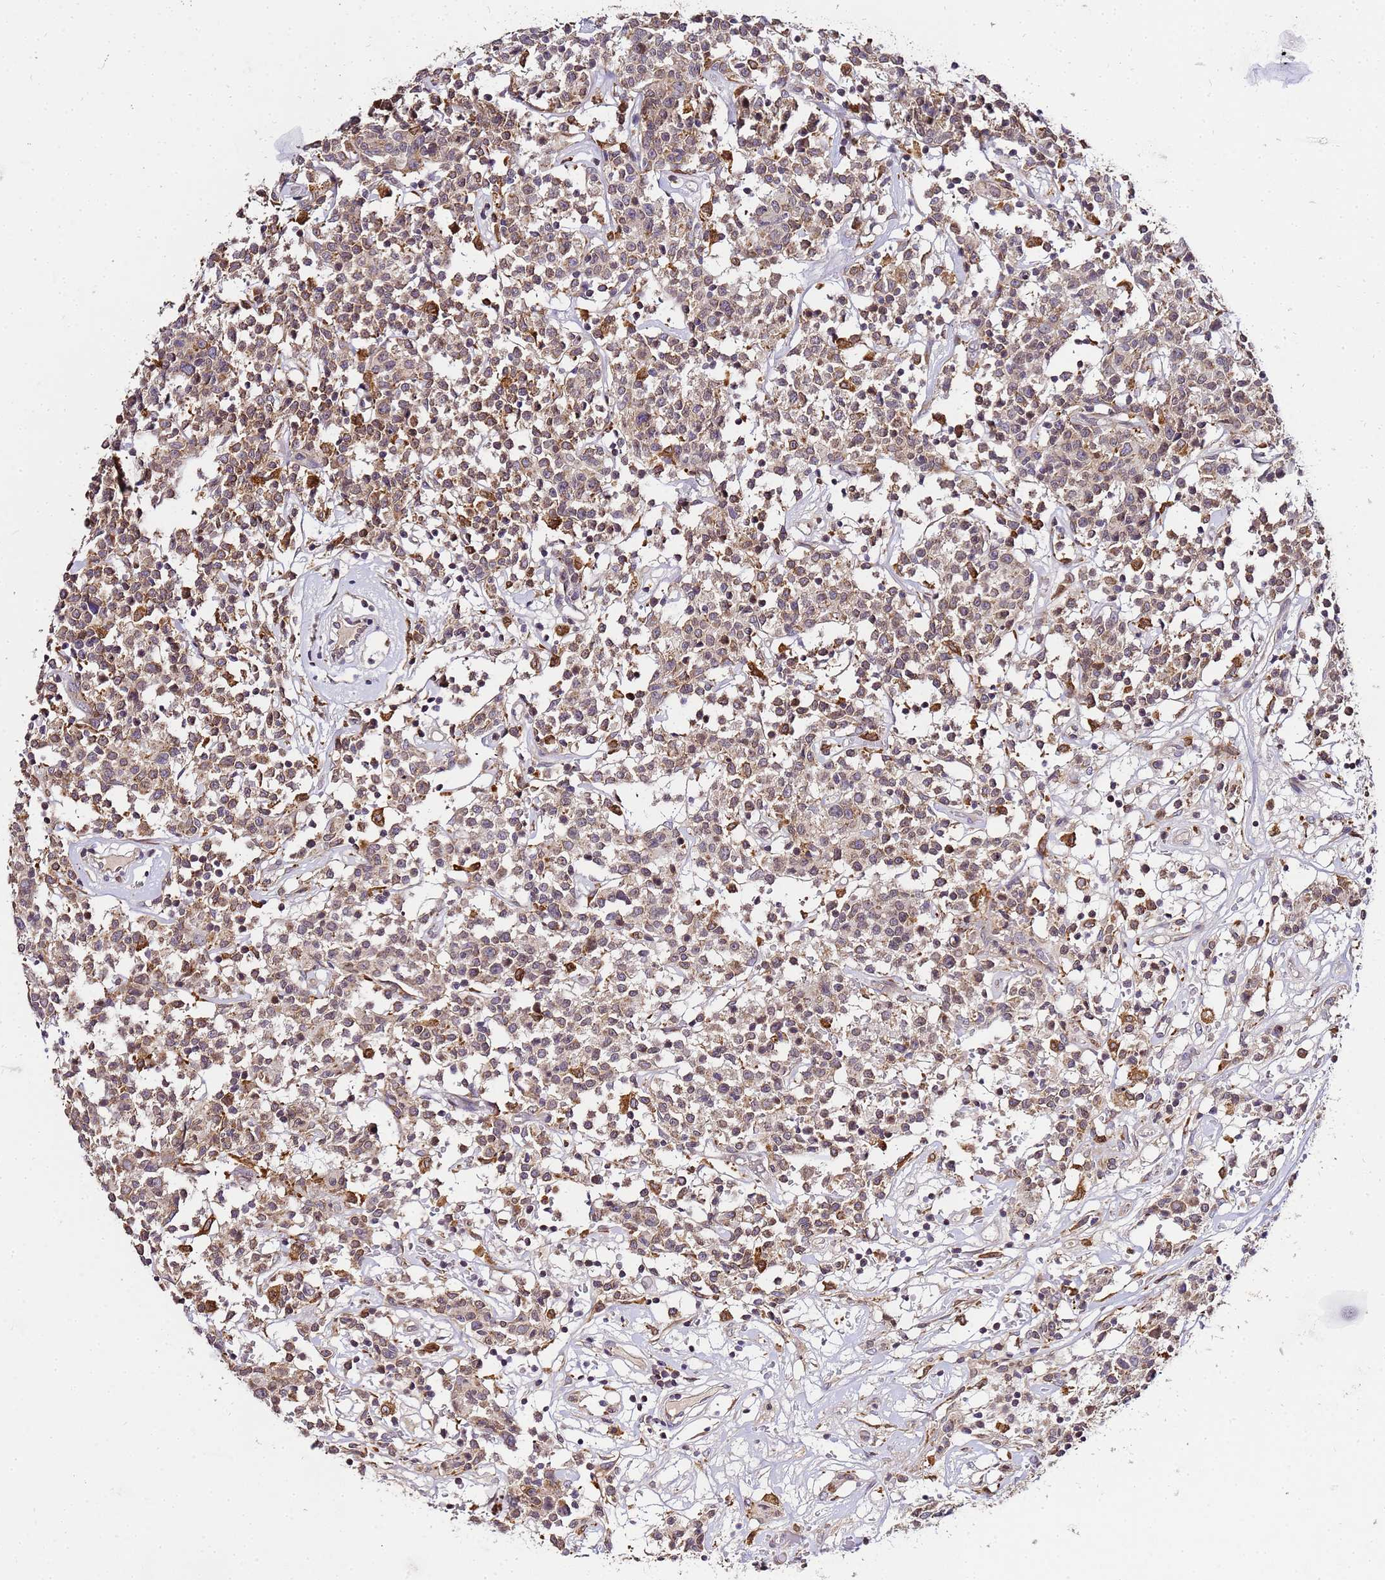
{"staining": {"intensity": "moderate", "quantity": ">75%", "location": "cytoplasmic/membranous"}, "tissue": "lymphoma", "cell_type": "Tumor cells", "image_type": "cancer", "snomed": [{"axis": "morphology", "description": "Malignant lymphoma, non-Hodgkin's type, Low grade"}, {"axis": "topography", "description": "Small intestine"}], "caption": "About >75% of tumor cells in low-grade malignant lymphoma, non-Hodgkin's type display moderate cytoplasmic/membranous protein expression as visualized by brown immunohistochemical staining.", "gene": "ADPGK", "patient": {"sex": "female", "age": 59}}